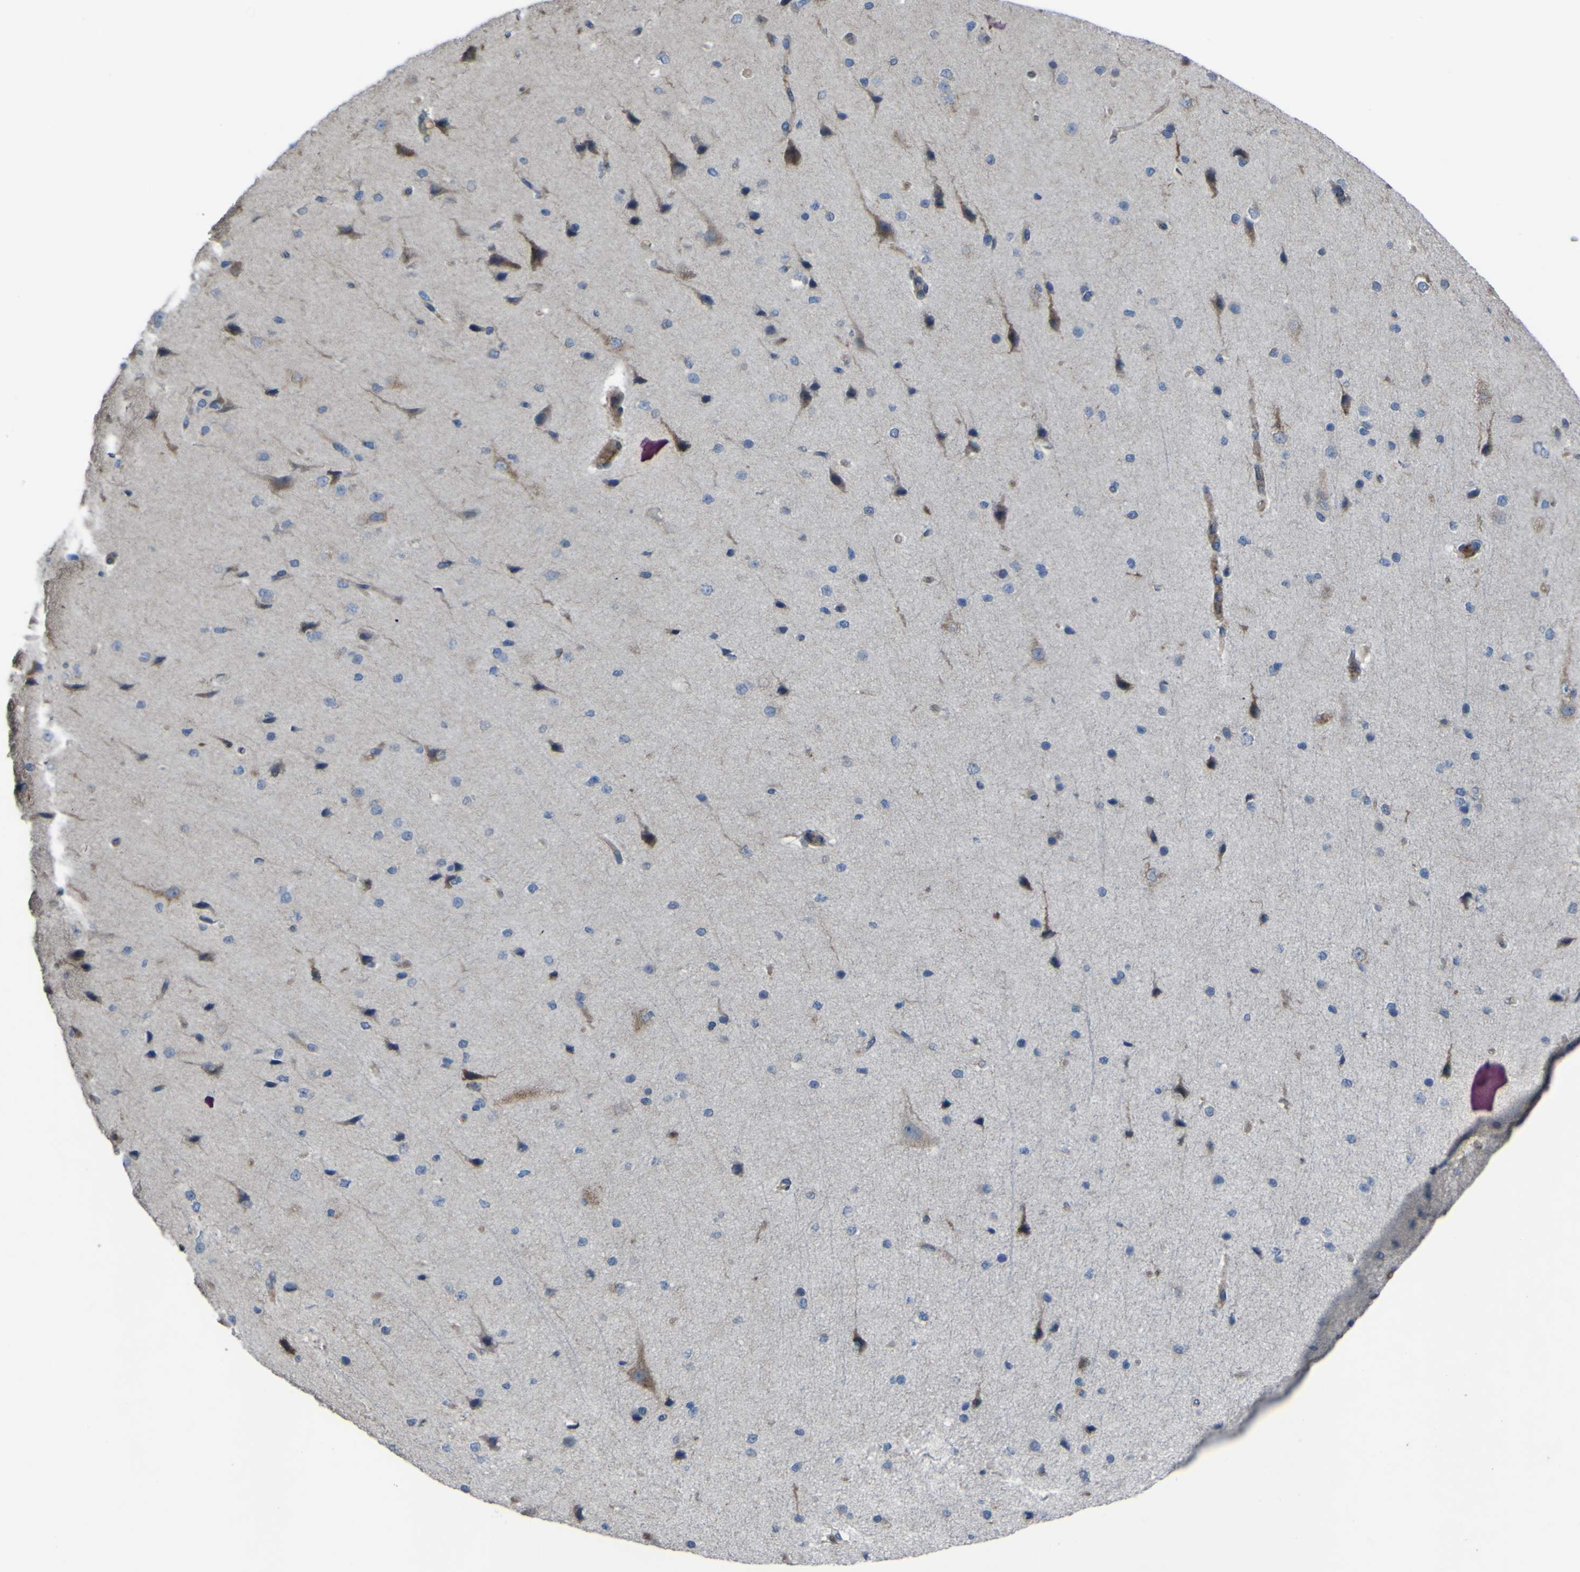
{"staining": {"intensity": "moderate", "quantity": "25%-75%", "location": "cytoplasmic/membranous"}, "tissue": "cerebral cortex", "cell_type": "Endothelial cells", "image_type": "normal", "snomed": [{"axis": "morphology", "description": "Normal tissue, NOS"}, {"axis": "morphology", "description": "Developmental malformation"}, {"axis": "topography", "description": "Cerebral cortex"}], "caption": "Protein staining of unremarkable cerebral cortex reveals moderate cytoplasmic/membranous positivity in about 25%-75% of endothelial cells.", "gene": "GPLD1", "patient": {"sex": "female", "age": 30}}